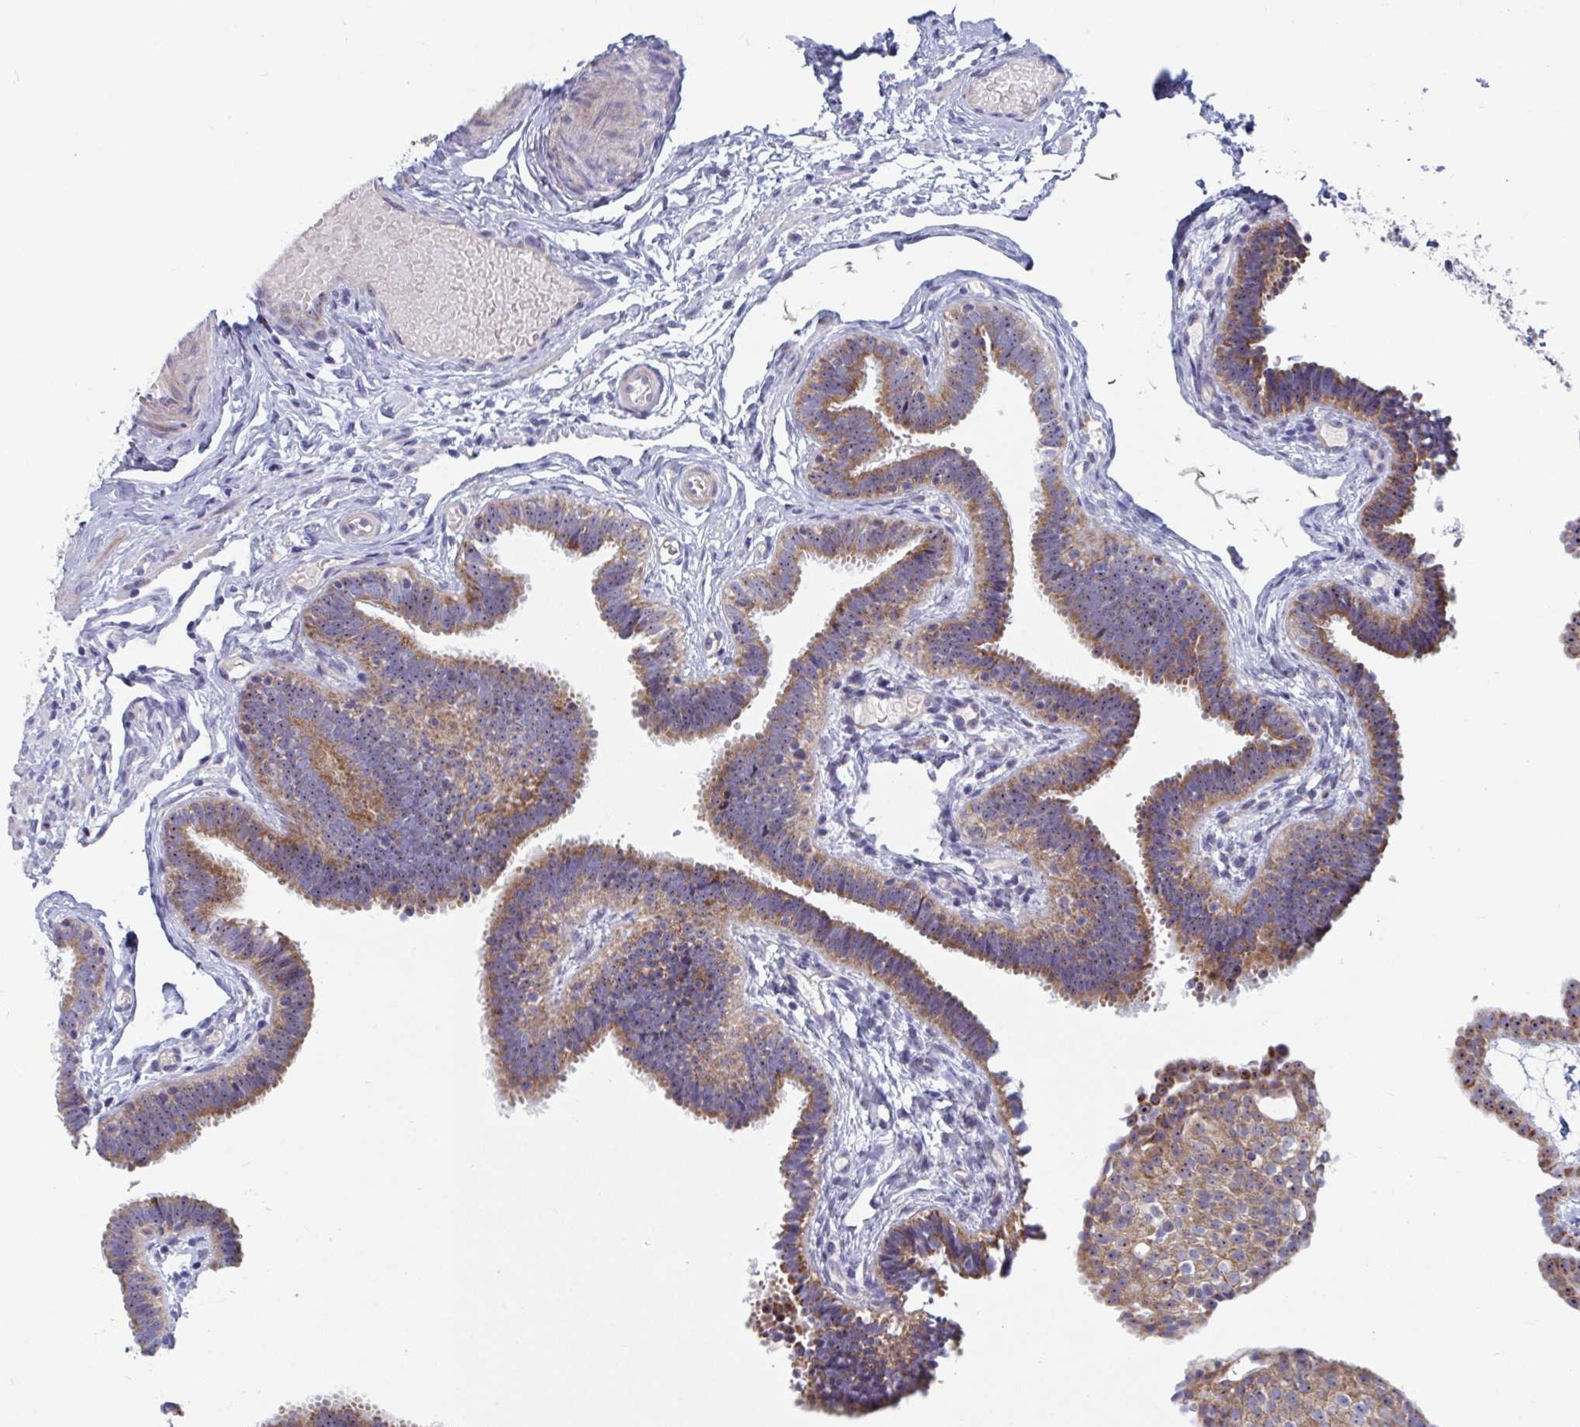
{"staining": {"intensity": "moderate", "quantity": "25%-75%", "location": "cytoplasmic/membranous,nuclear"}, "tissue": "fallopian tube", "cell_type": "Glandular cells", "image_type": "normal", "snomed": [{"axis": "morphology", "description": "Normal tissue, NOS"}, {"axis": "topography", "description": "Fallopian tube"}], "caption": "High-magnification brightfield microscopy of normal fallopian tube stained with DAB (3,3'-diaminobenzidine) (brown) and counterstained with hematoxylin (blue). glandular cells exhibit moderate cytoplasmic/membranous,nuclear staining is present in about25%-75% of cells.", "gene": "MRPL53", "patient": {"sex": "female", "age": 37}}